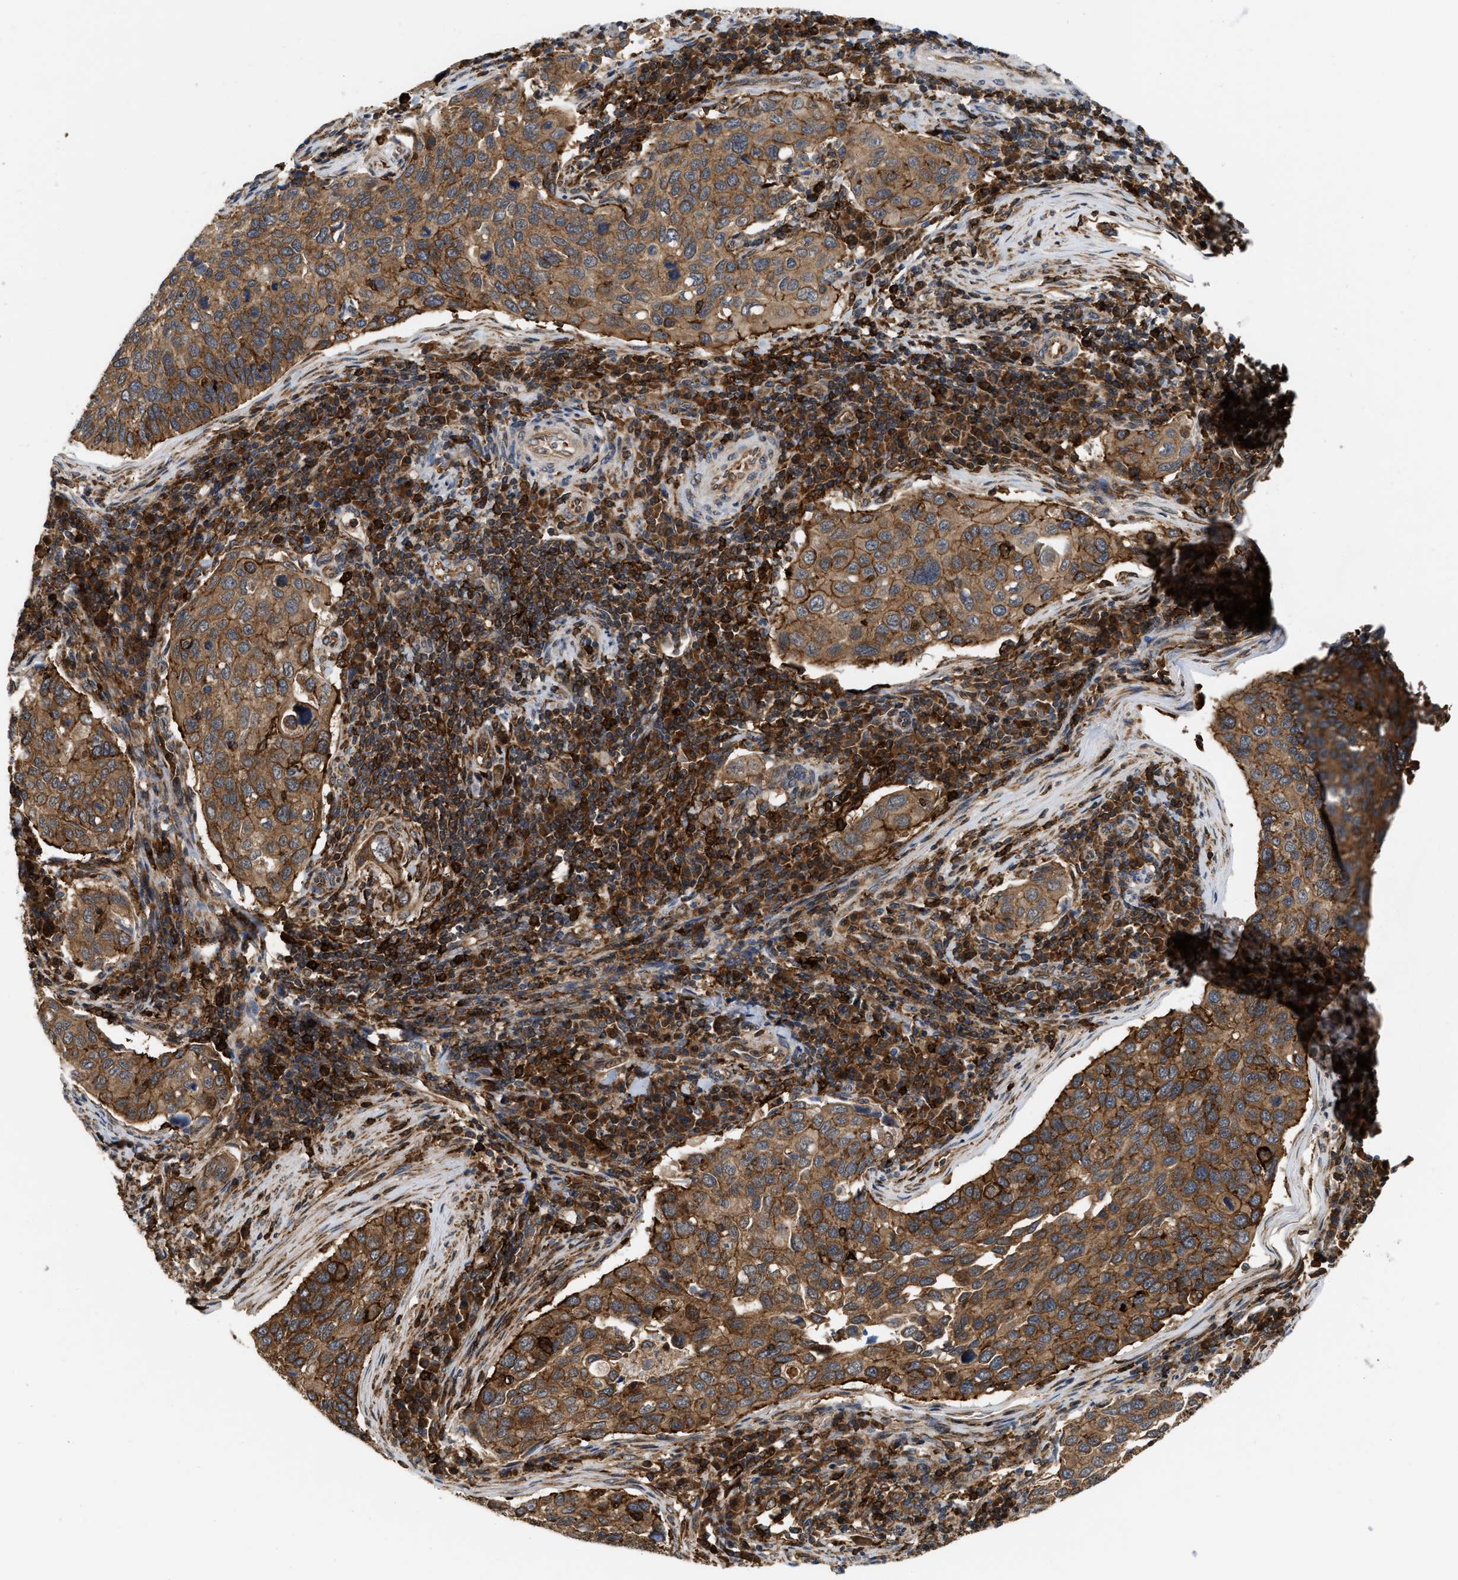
{"staining": {"intensity": "strong", "quantity": ">75%", "location": "cytoplasmic/membranous"}, "tissue": "cervical cancer", "cell_type": "Tumor cells", "image_type": "cancer", "snomed": [{"axis": "morphology", "description": "Squamous cell carcinoma, NOS"}, {"axis": "topography", "description": "Cervix"}], "caption": "Protein analysis of cervical cancer (squamous cell carcinoma) tissue displays strong cytoplasmic/membranous positivity in approximately >75% of tumor cells.", "gene": "IQCE", "patient": {"sex": "female", "age": 53}}